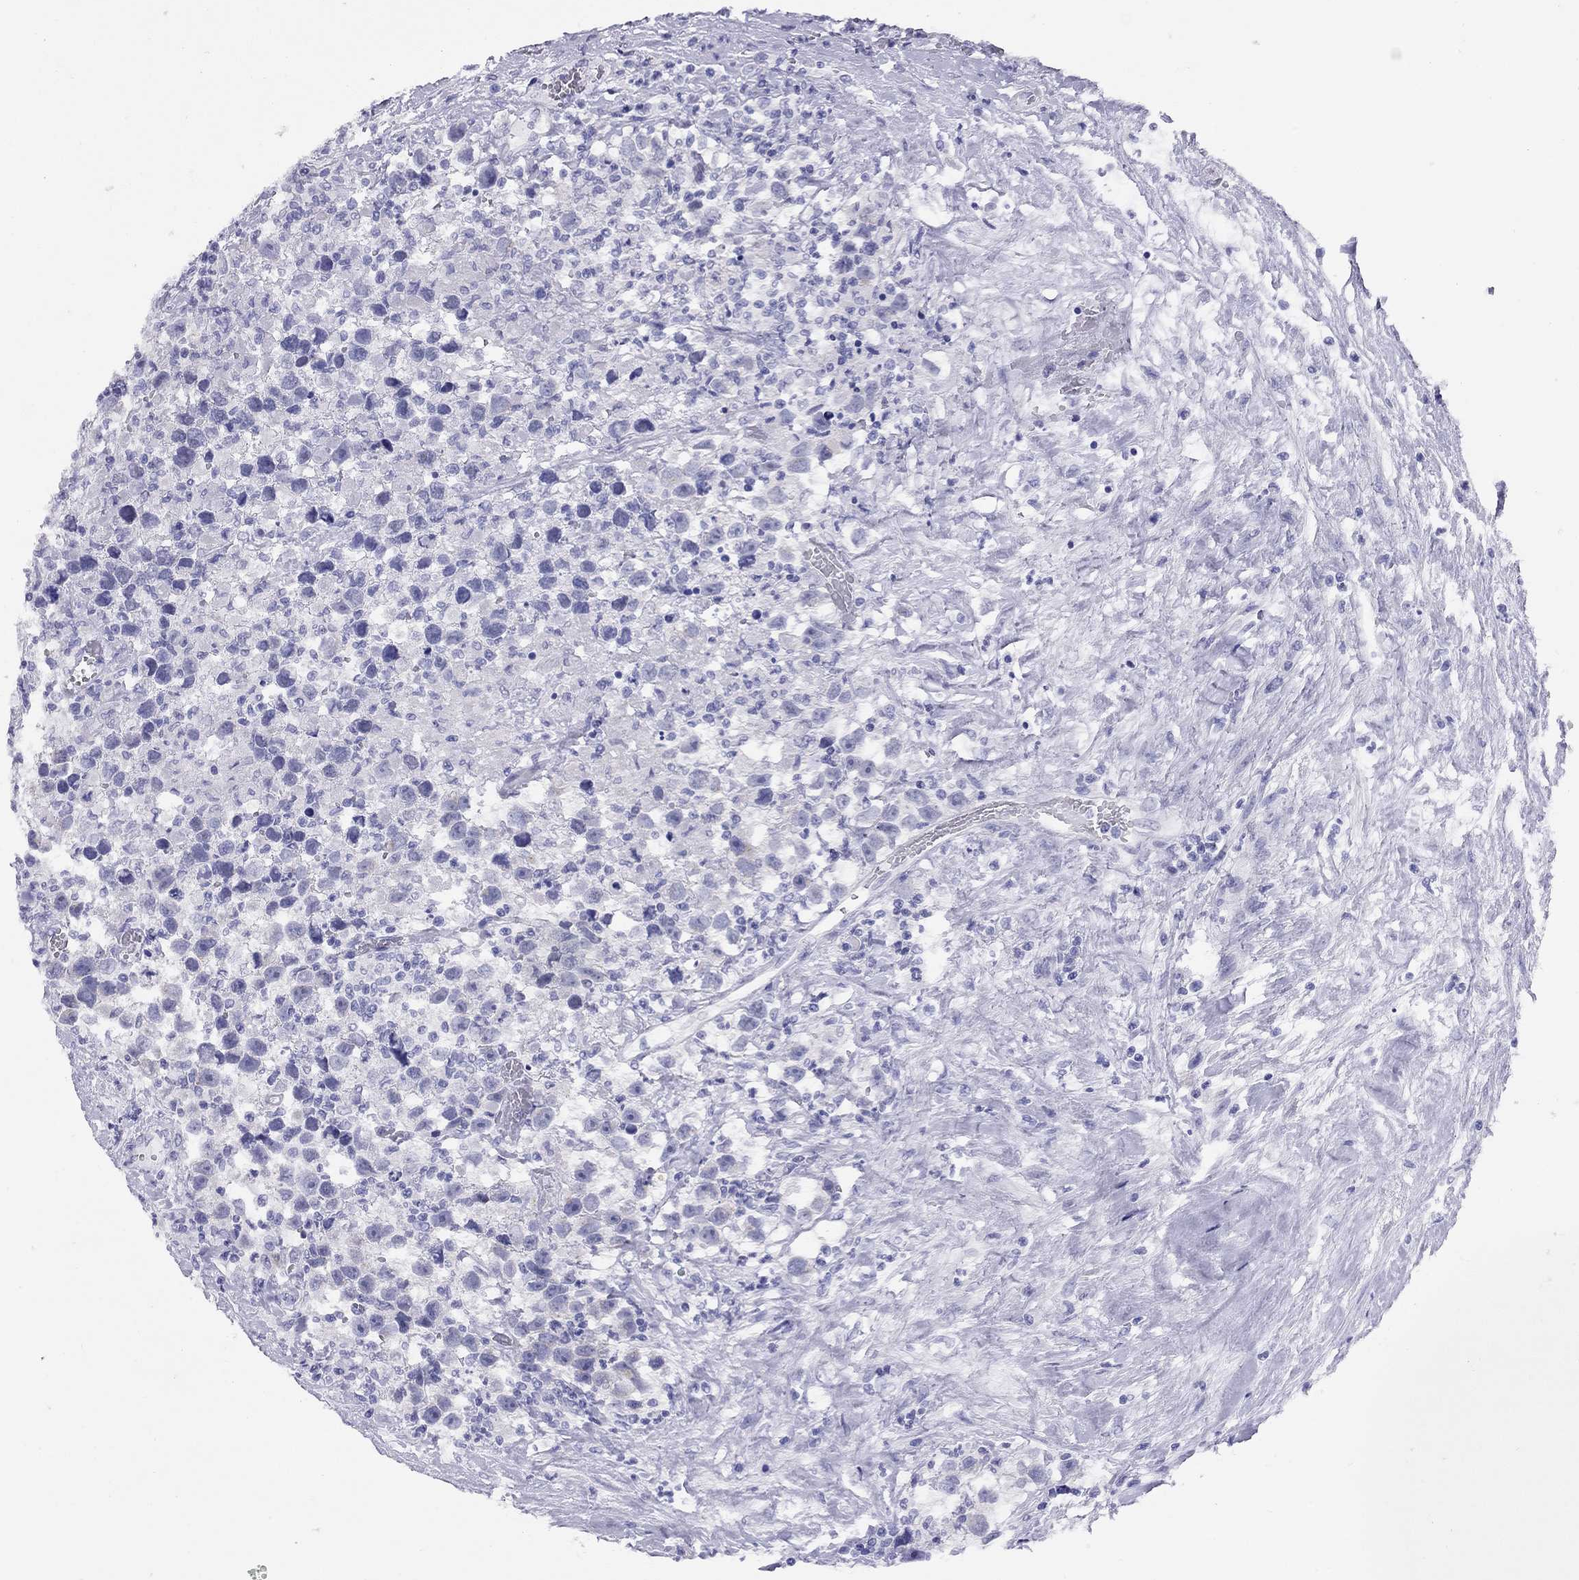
{"staining": {"intensity": "negative", "quantity": "none", "location": "none"}, "tissue": "testis cancer", "cell_type": "Tumor cells", "image_type": "cancer", "snomed": [{"axis": "morphology", "description": "Seminoma, NOS"}, {"axis": "topography", "description": "Testis"}], "caption": "The image demonstrates no staining of tumor cells in testis cancer. The staining was performed using DAB (3,3'-diaminobenzidine) to visualize the protein expression in brown, while the nuclei were stained in blue with hematoxylin (Magnification: 20x).", "gene": "LRIT2", "patient": {"sex": "male", "age": 43}}